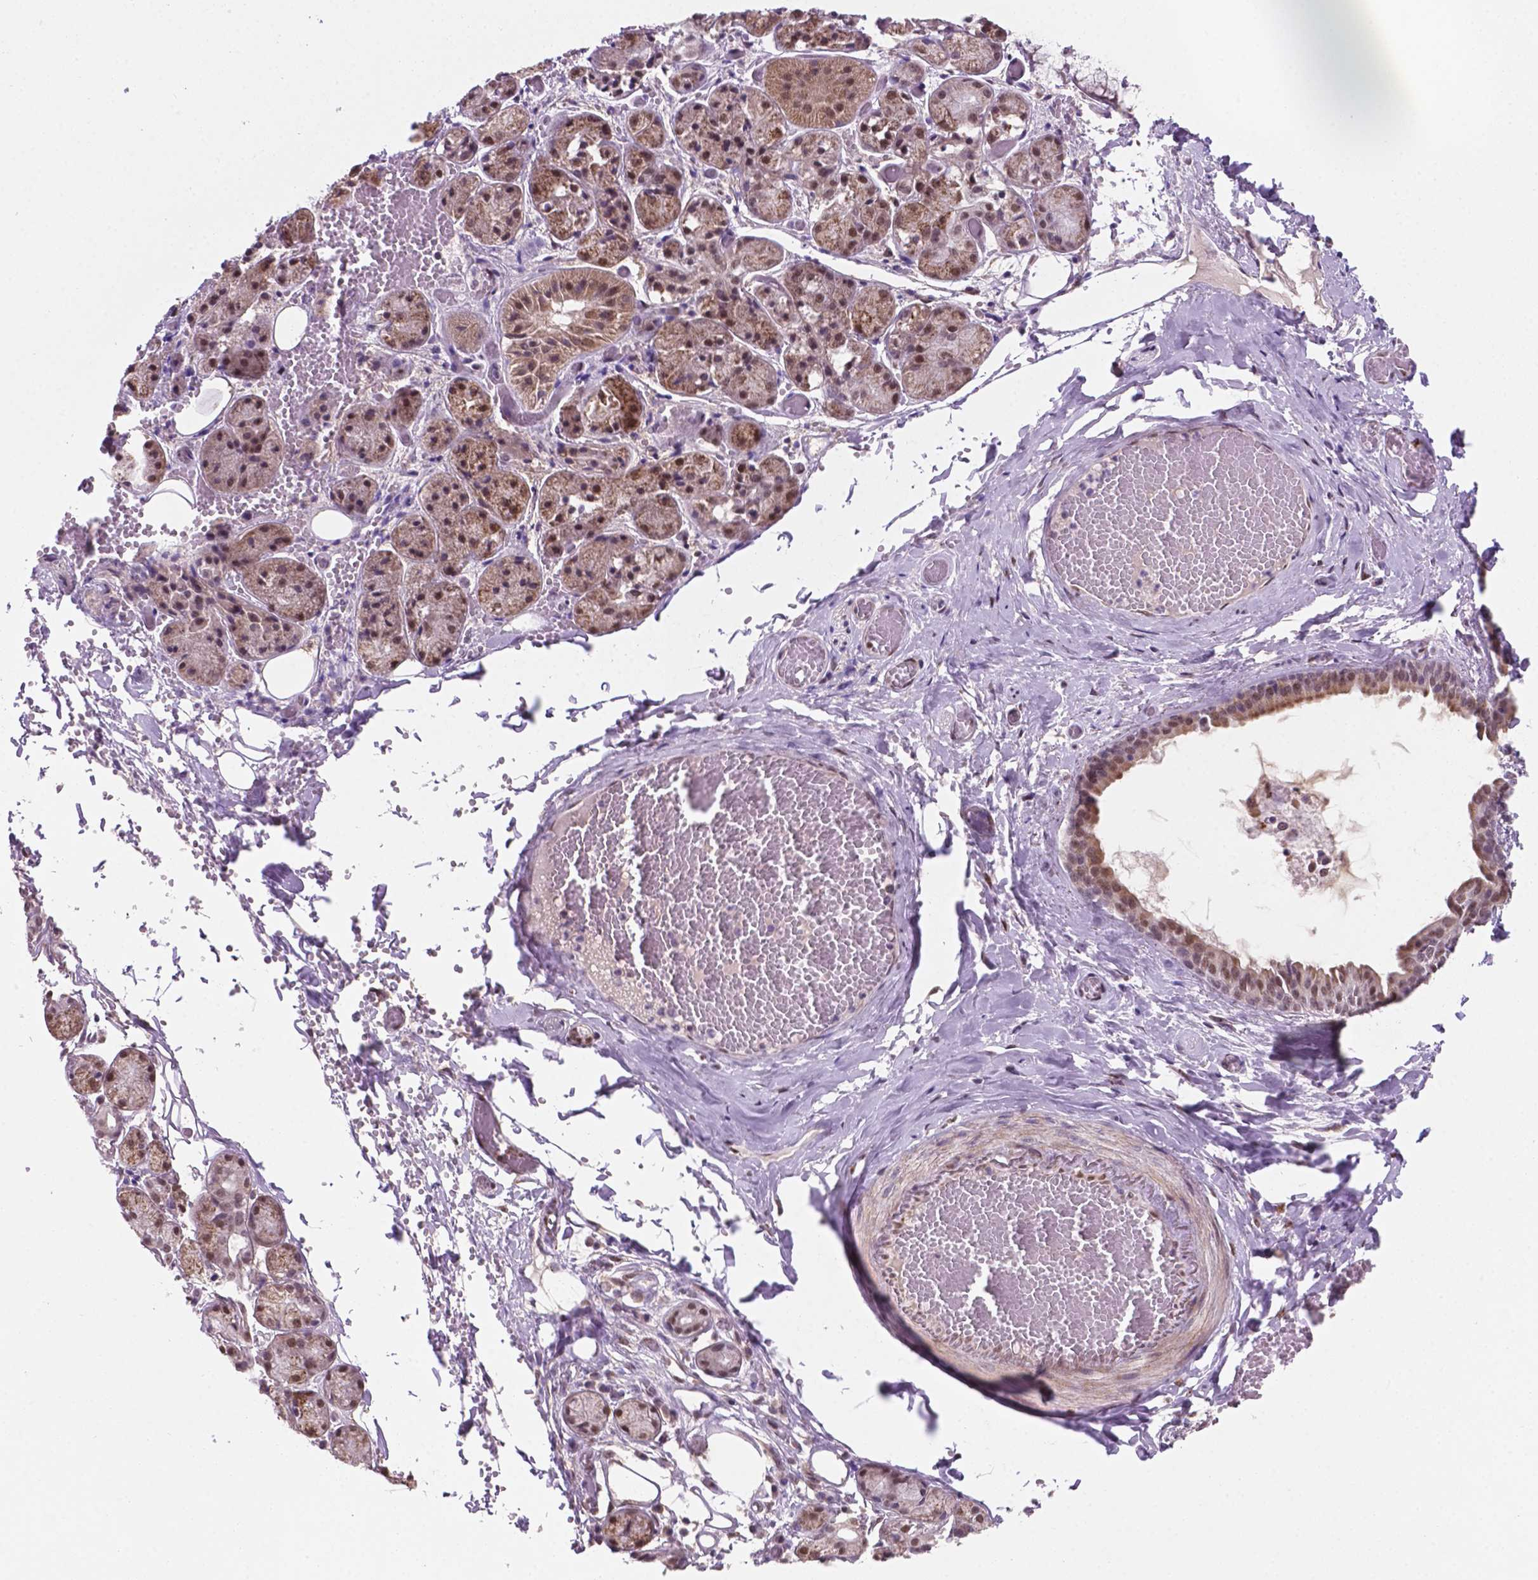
{"staining": {"intensity": "moderate", "quantity": "25%-75%", "location": "nuclear"}, "tissue": "salivary gland", "cell_type": "Glandular cells", "image_type": "normal", "snomed": [{"axis": "morphology", "description": "Normal tissue, NOS"}, {"axis": "topography", "description": "Salivary gland"}, {"axis": "topography", "description": "Peripheral nerve tissue"}], "caption": "Salivary gland stained with immunohistochemistry exhibits moderate nuclear expression in about 25%-75% of glandular cells.", "gene": "C18orf21", "patient": {"sex": "male", "age": 71}}